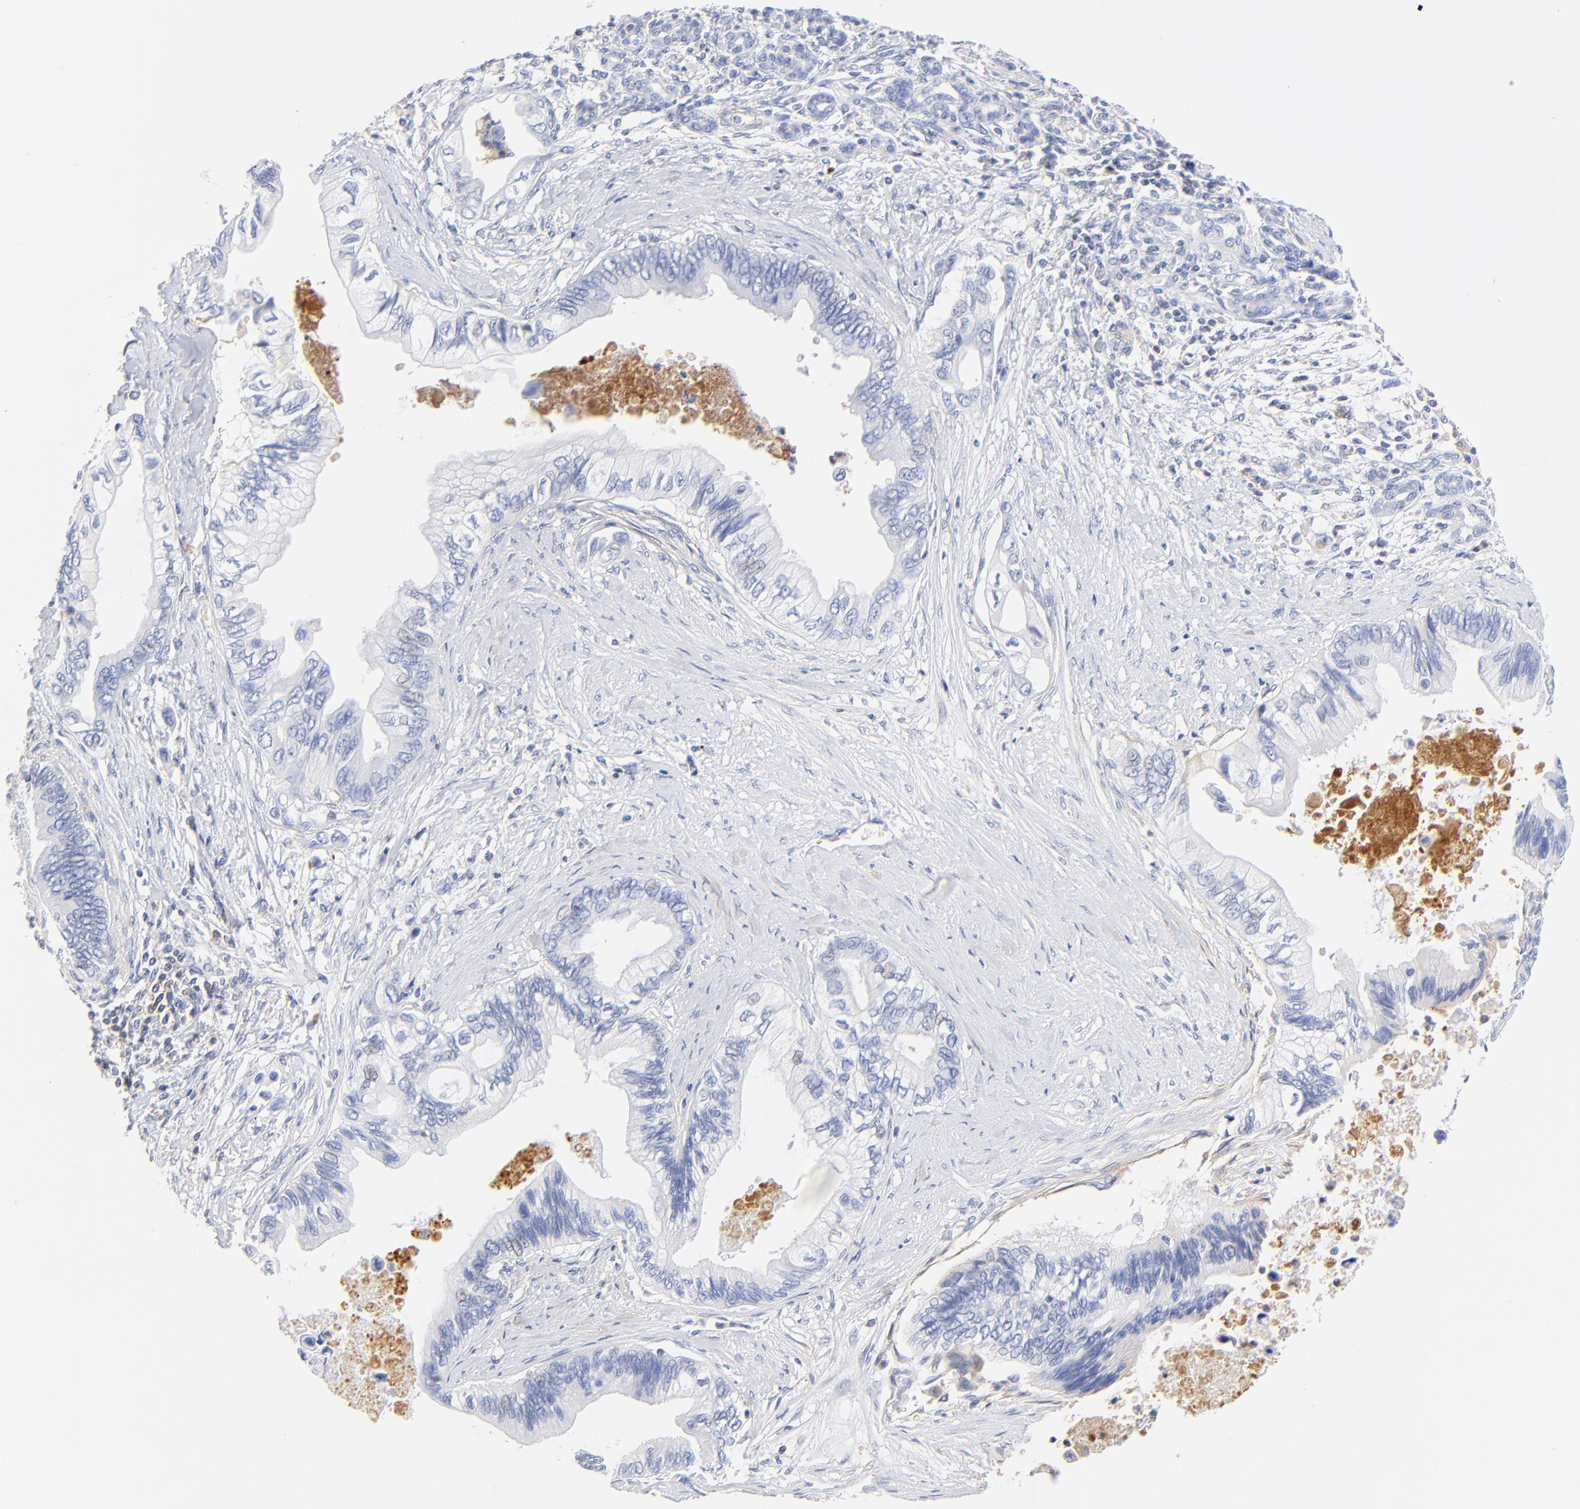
{"staining": {"intensity": "negative", "quantity": "none", "location": "none"}, "tissue": "pancreatic cancer", "cell_type": "Tumor cells", "image_type": "cancer", "snomed": [{"axis": "morphology", "description": "Adenocarcinoma, NOS"}, {"axis": "topography", "description": "Pancreas"}], "caption": "Pancreatic cancer was stained to show a protein in brown. There is no significant positivity in tumor cells.", "gene": "MDGA2", "patient": {"sex": "female", "age": 66}}